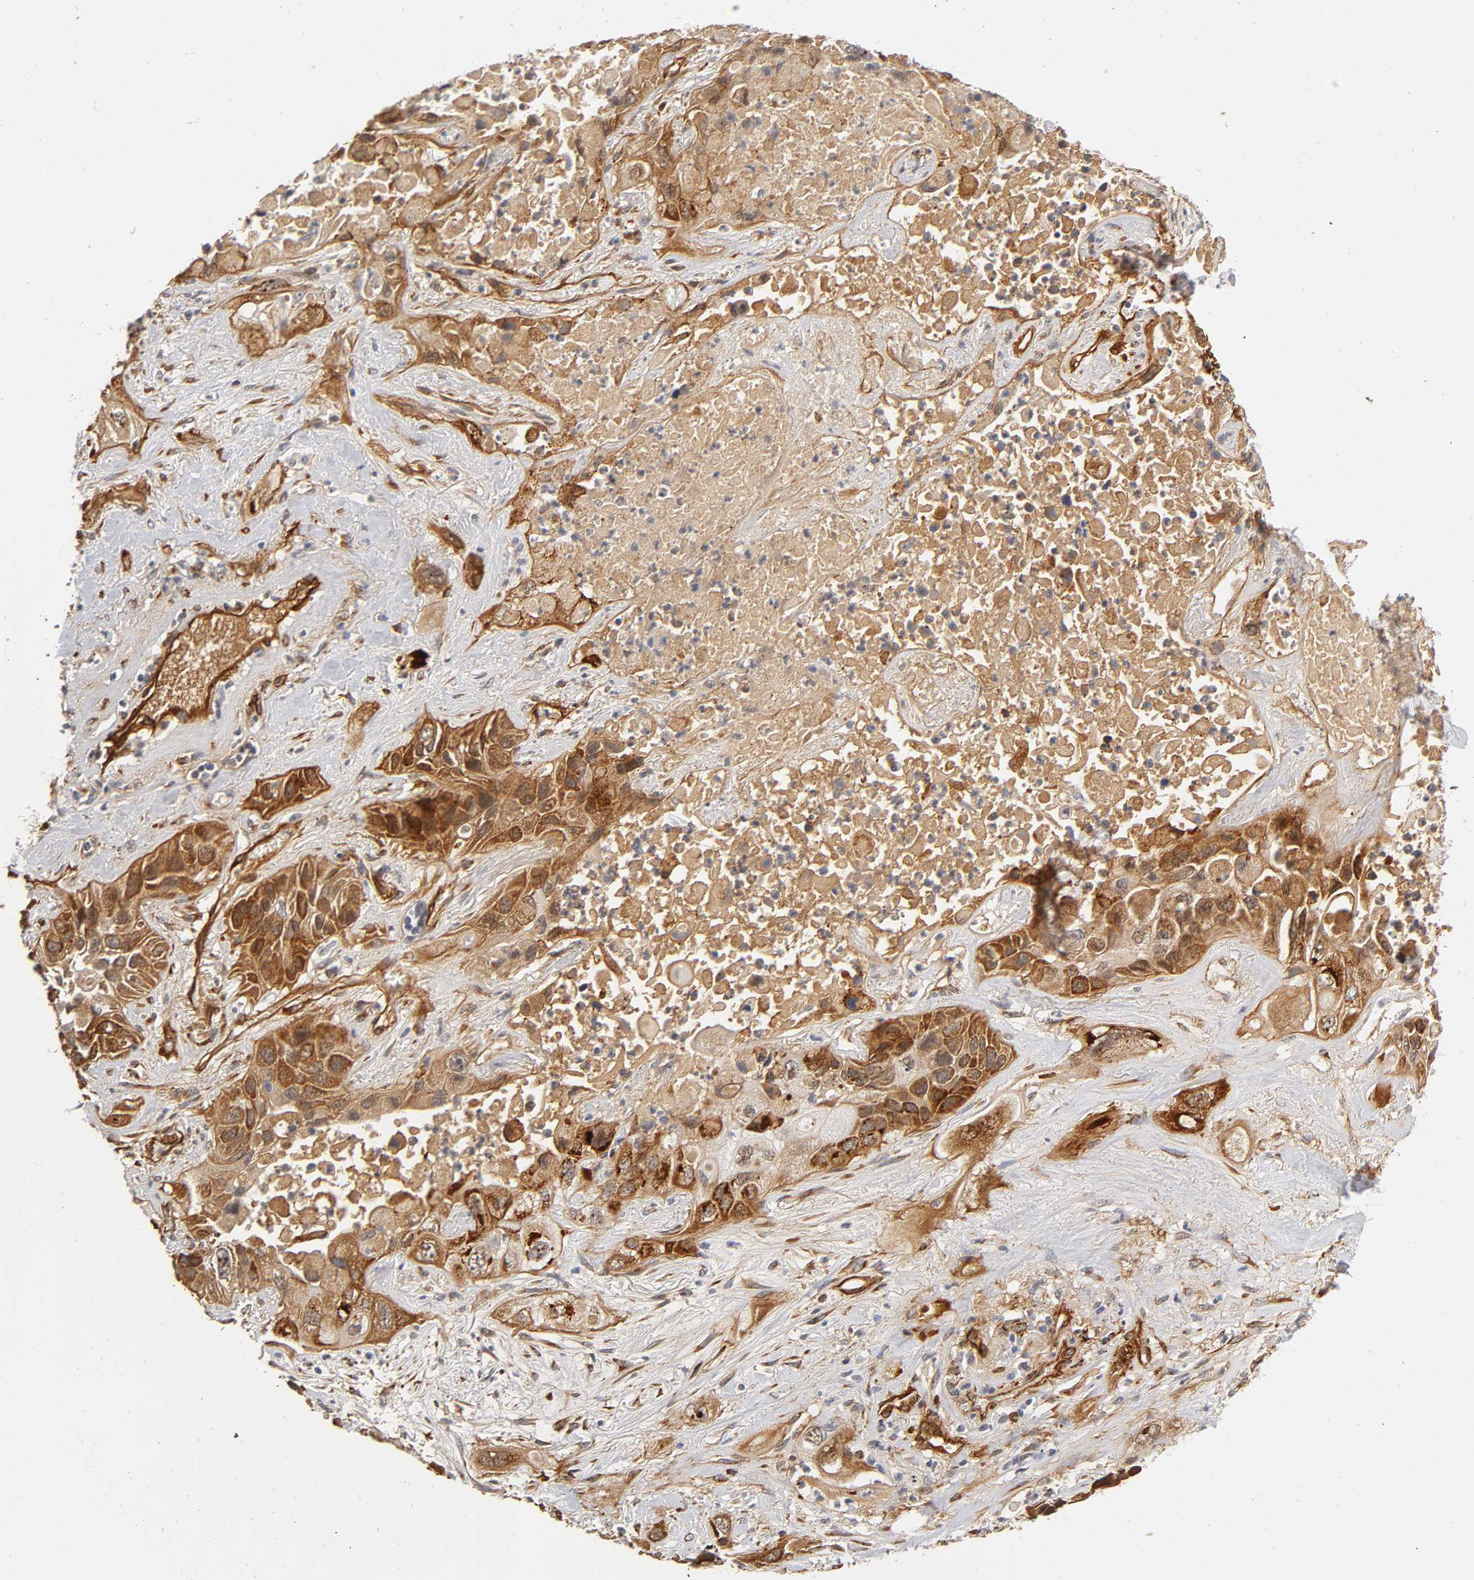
{"staining": {"intensity": "strong", "quantity": ">75%", "location": "cytoplasmic/membranous"}, "tissue": "lung cancer", "cell_type": "Tumor cells", "image_type": "cancer", "snomed": [{"axis": "morphology", "description": "Squamous cell carcinoma, NOS"}, {"axis": "topography", "description": "Lung"}], "caption": "This is an image of IHC staining of squamous cell carcinoma (lung), which shows strong staining in the cytoplasmic/membranous of tumor cells.", "gene": "LAMB1", "patient": {"sex": "female", "age": 76}}